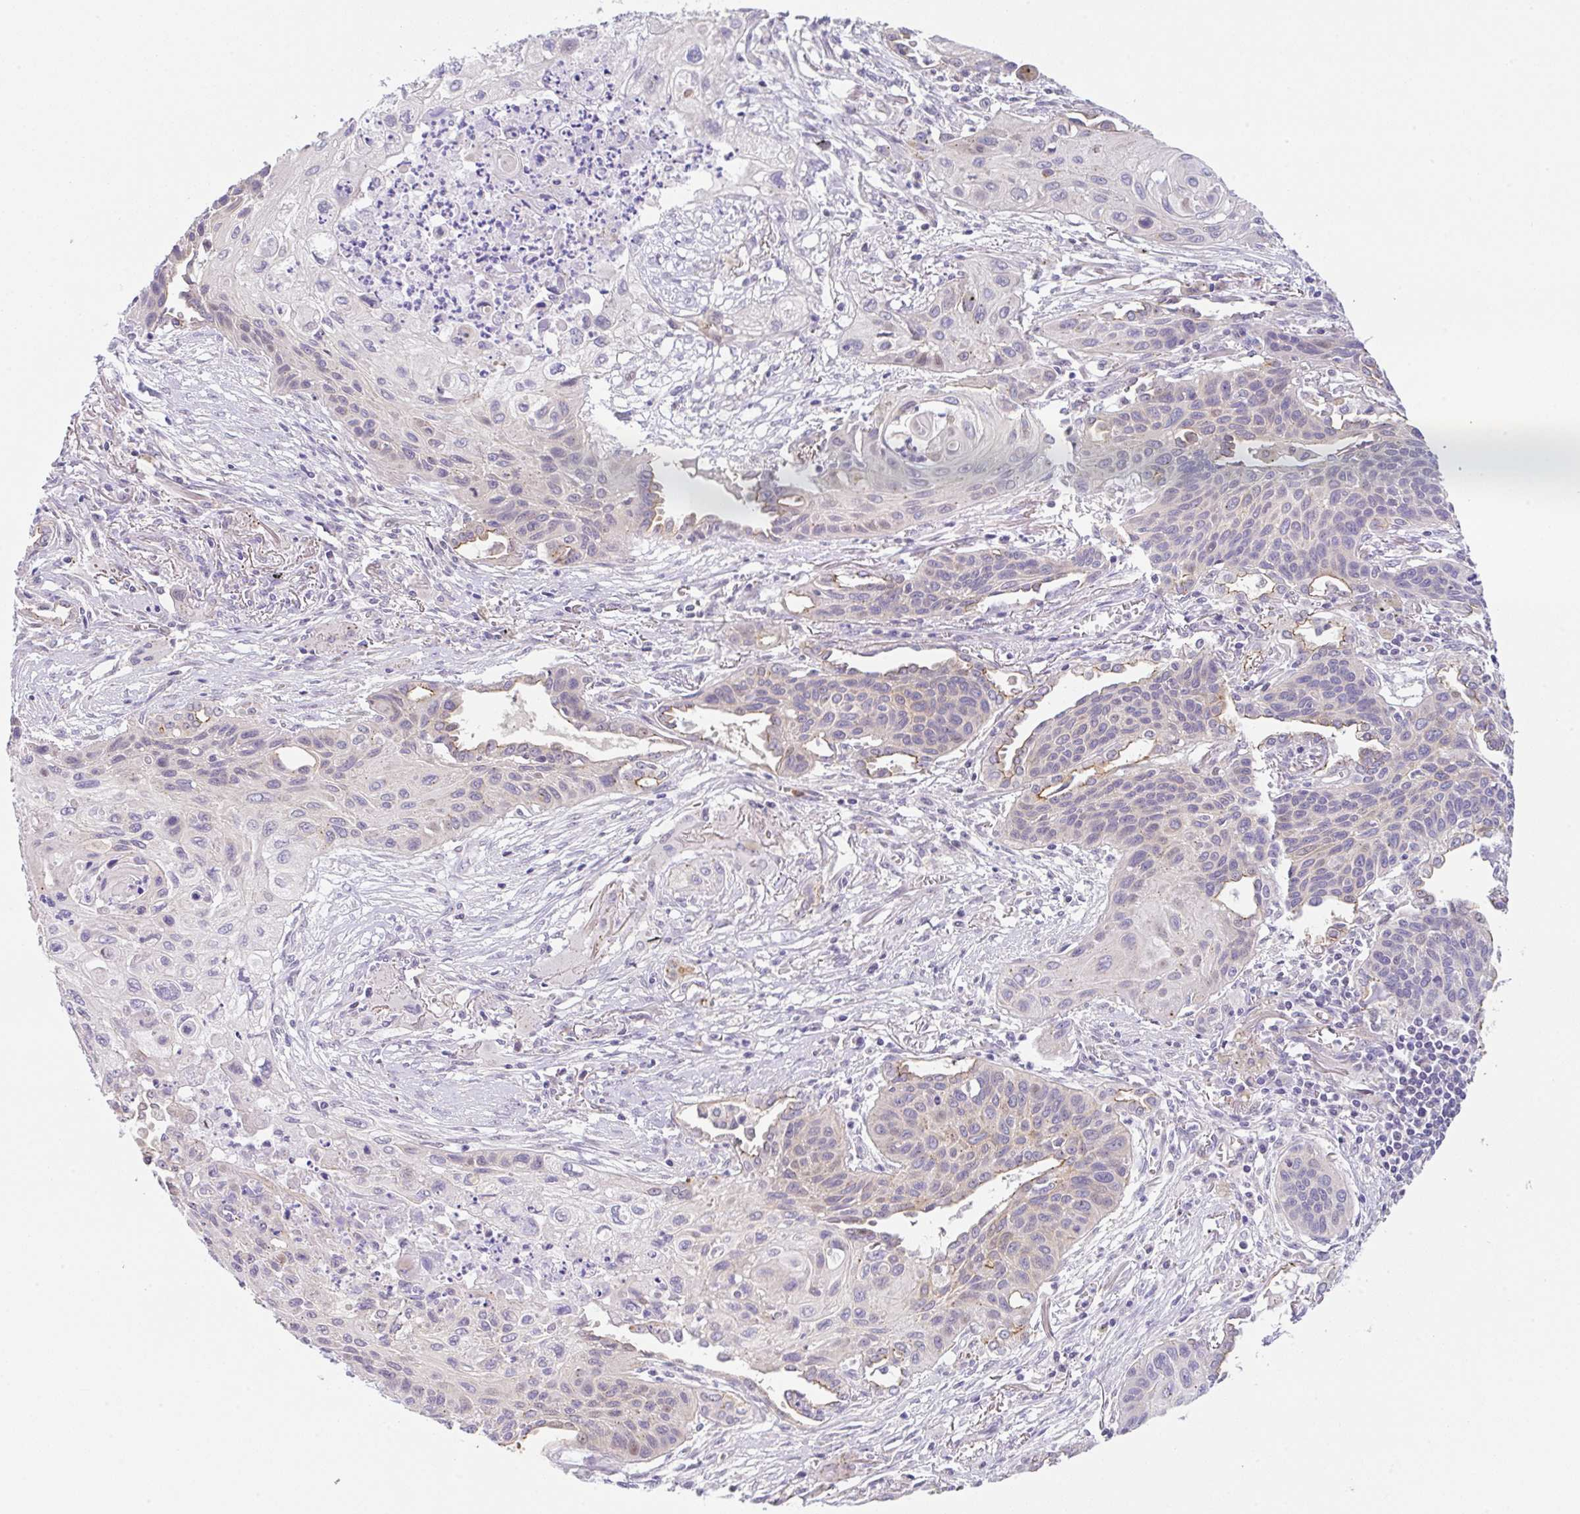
{"staining": {"intensity": "negative", "quantity": "none", "location": "none"}, "tissue": "lung cancer", "cell_type": "Tumor cells", "image_type": "cancer", "snomed": [{"axis": "morphology", "description": "Squamous cell carcinoma, NOS"}, {"axis": "topography", "description": "Lung"}], "caption": "Human lung cancer (squamous cell carcinoma) stained for a protein using IHC shows no staining in tumor cells.", "gene": "CGNL1", "patient": {"sex": "male", "age": 71}}